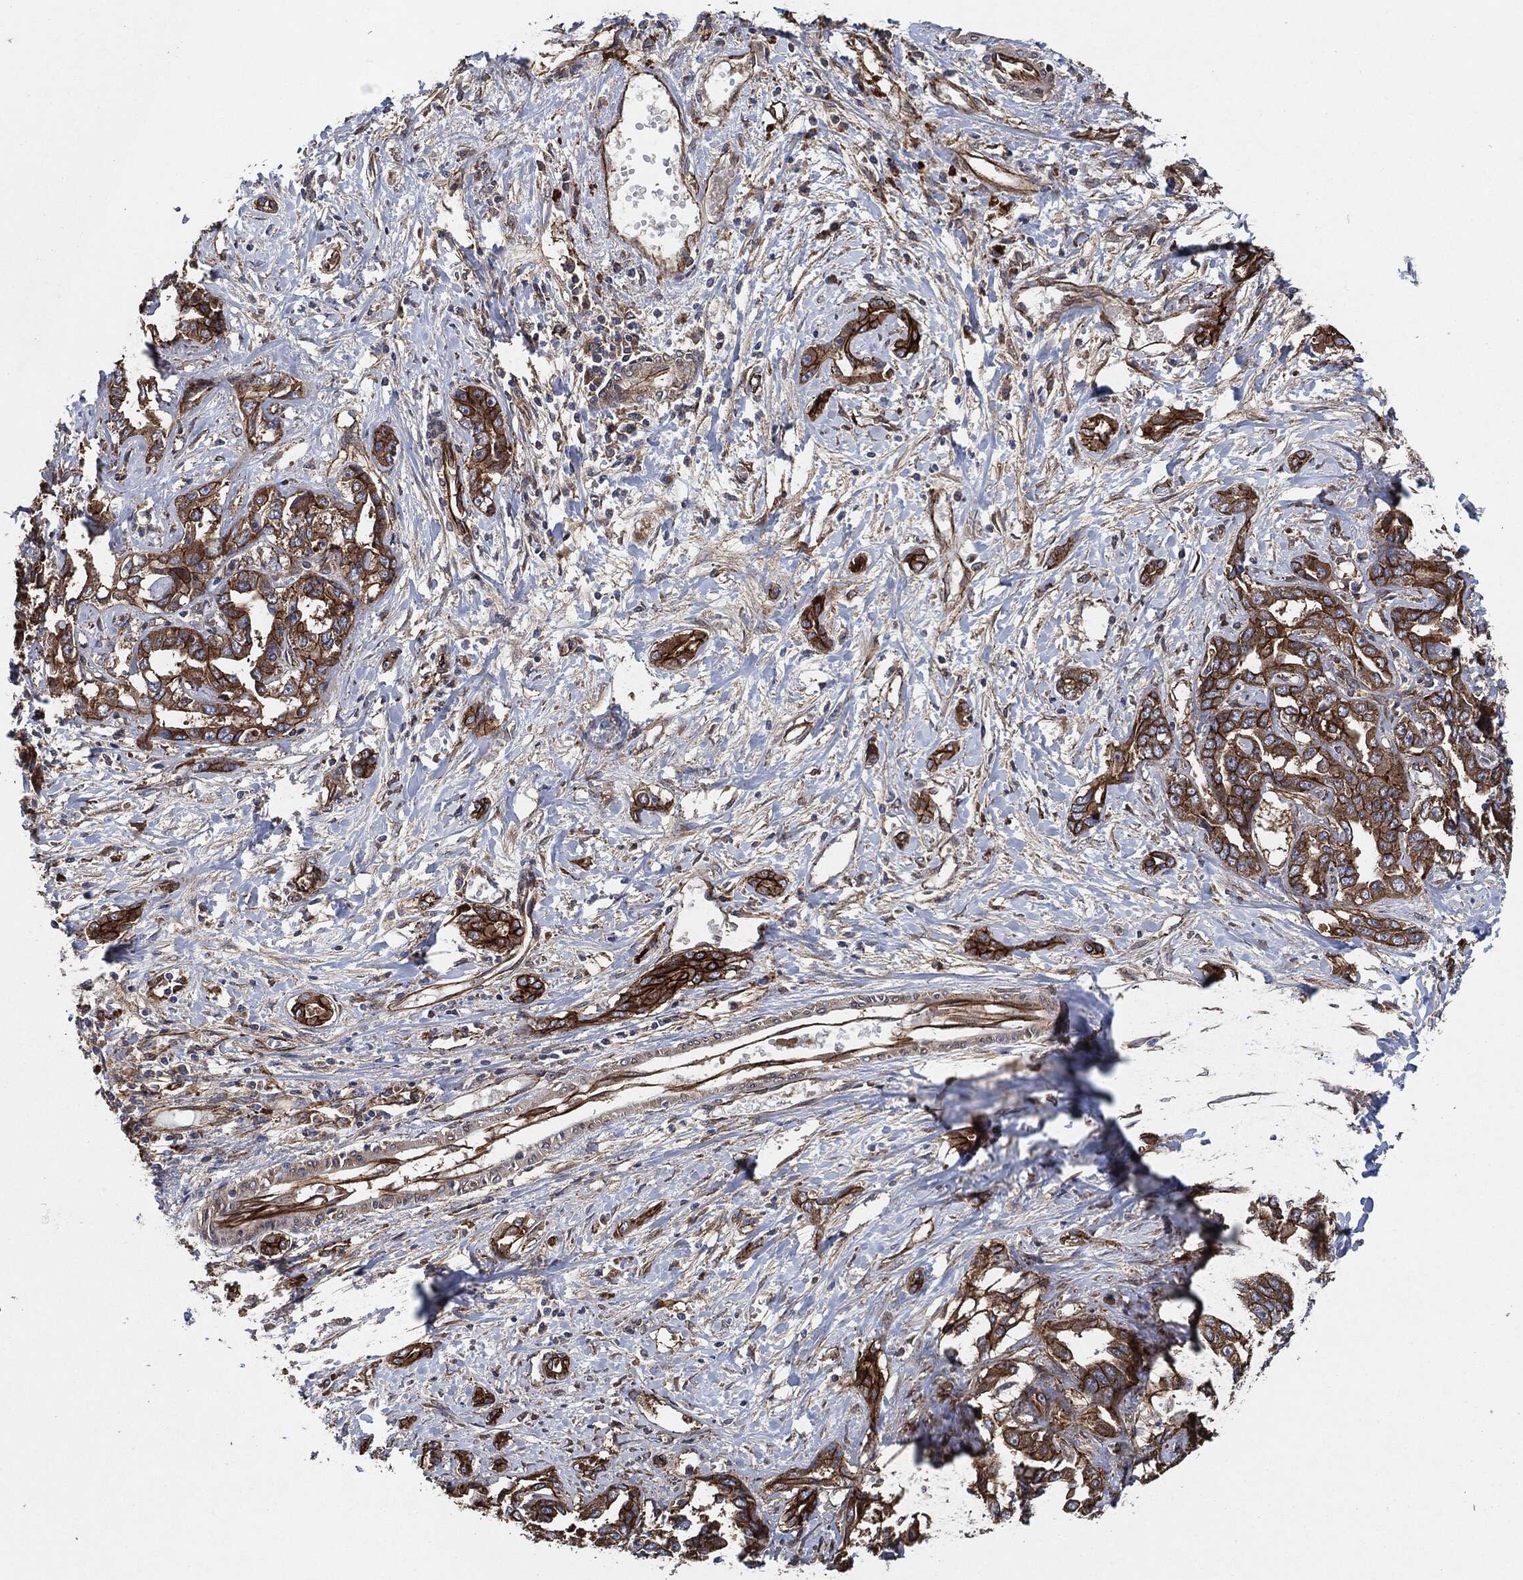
{"staining": {"intensity": "strong", "quantity": ">75%", "location": "cytoplasmic/membranous"}, "tissue": "liver cancer", "cell_type": "Tumor cells", "image_type": "cancer", "snomed": [{"axis": "morphology", "description": "Cholangiocarcinoma"}, {"axis": "topography", "description": "Liver"}], "caption": "High-power microscopy captured an immunohistochemistry photomicrograph of liver cancer, revealing strong cytoplasmic/membranous positivity in approximately >75% of tumor cells.", "gene": "CTNNA1", "patient": {"sex": "male", "age": 59}}